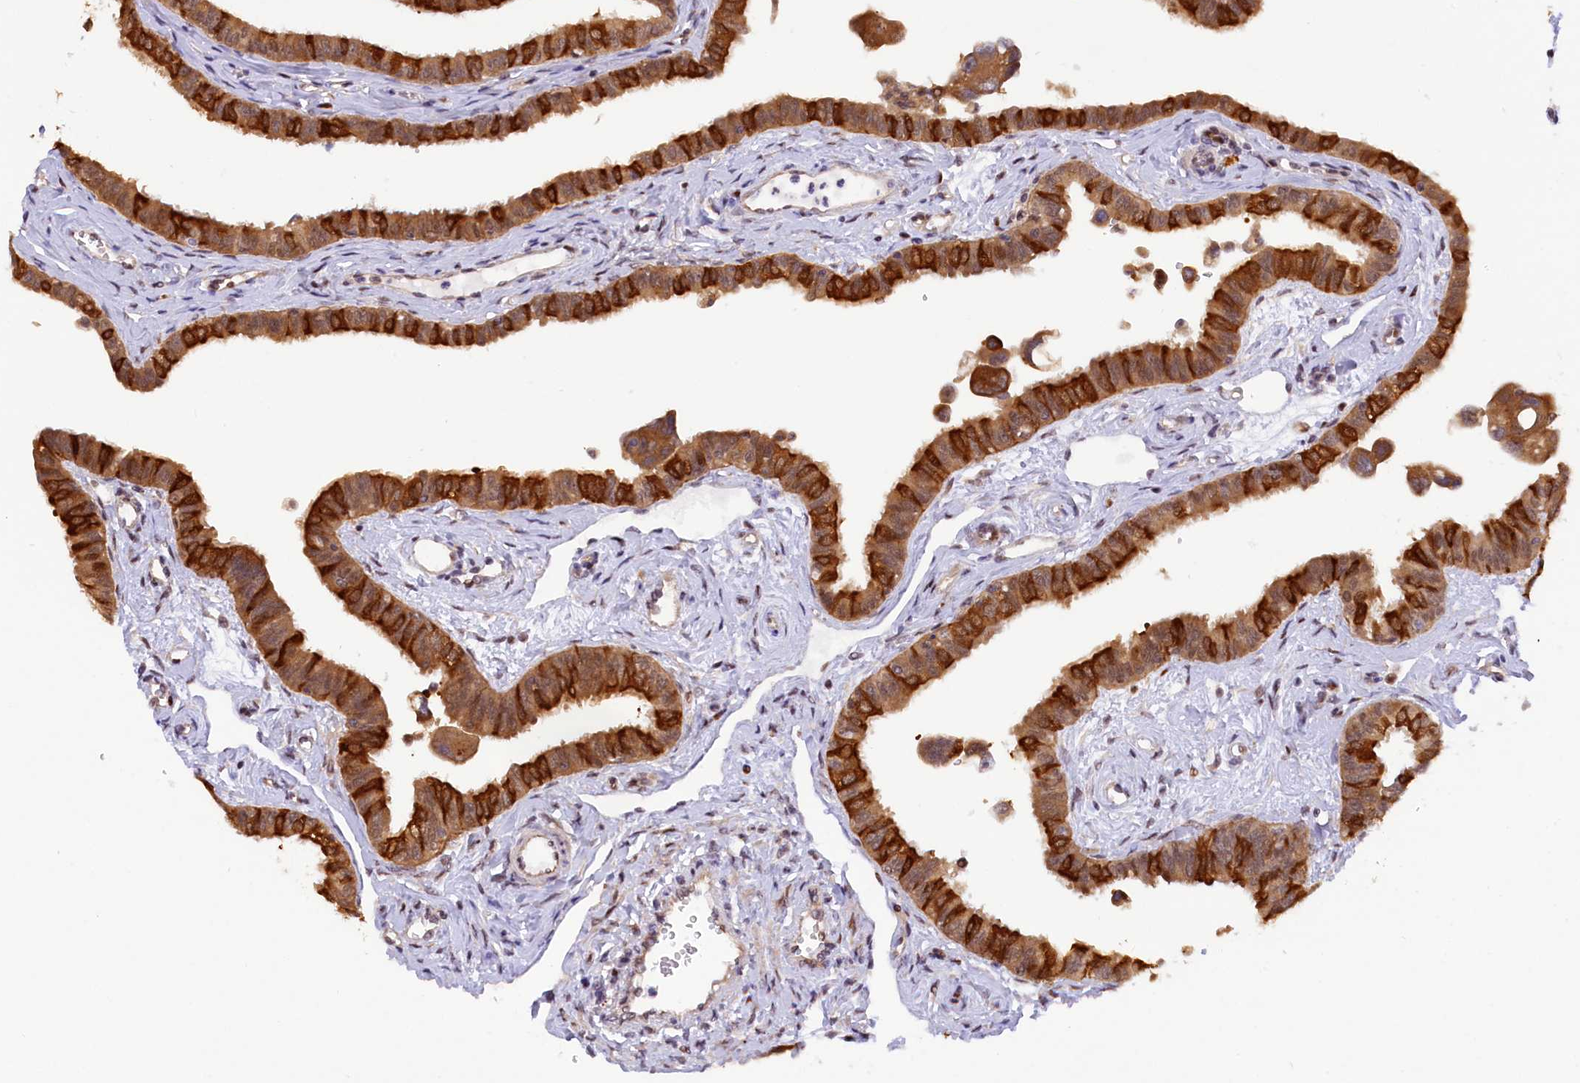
{"staining": {"intensity": "strong", "quantity": ">75%", "location": "cytoplasmic/membranous,nuclear"}, "tissue": "fallopian tube", "cell_type": "Glandular cells", "image_type": "normal", "snomed": [{"axis": "morphology", "description": "Normal tissue, NOS"}, {"axis": "morphology", "description": "Carcinoma, NOS"}, {"axis": "topography", "description": "Fallopian tube"}, {"axis": "topography", "description": "Ovary"}], "caption": "Immunohistochemistry (IHC) of normal fallopian tube demonstrates high levels of strong cytoplasmic/membranous,nuclear staining in about >75% of glandular cells. (DAB IHC with brightfield microscopy, high magnification).", "gene": "SAMD4A", "patient": {"sex": "female", "age": 59}}